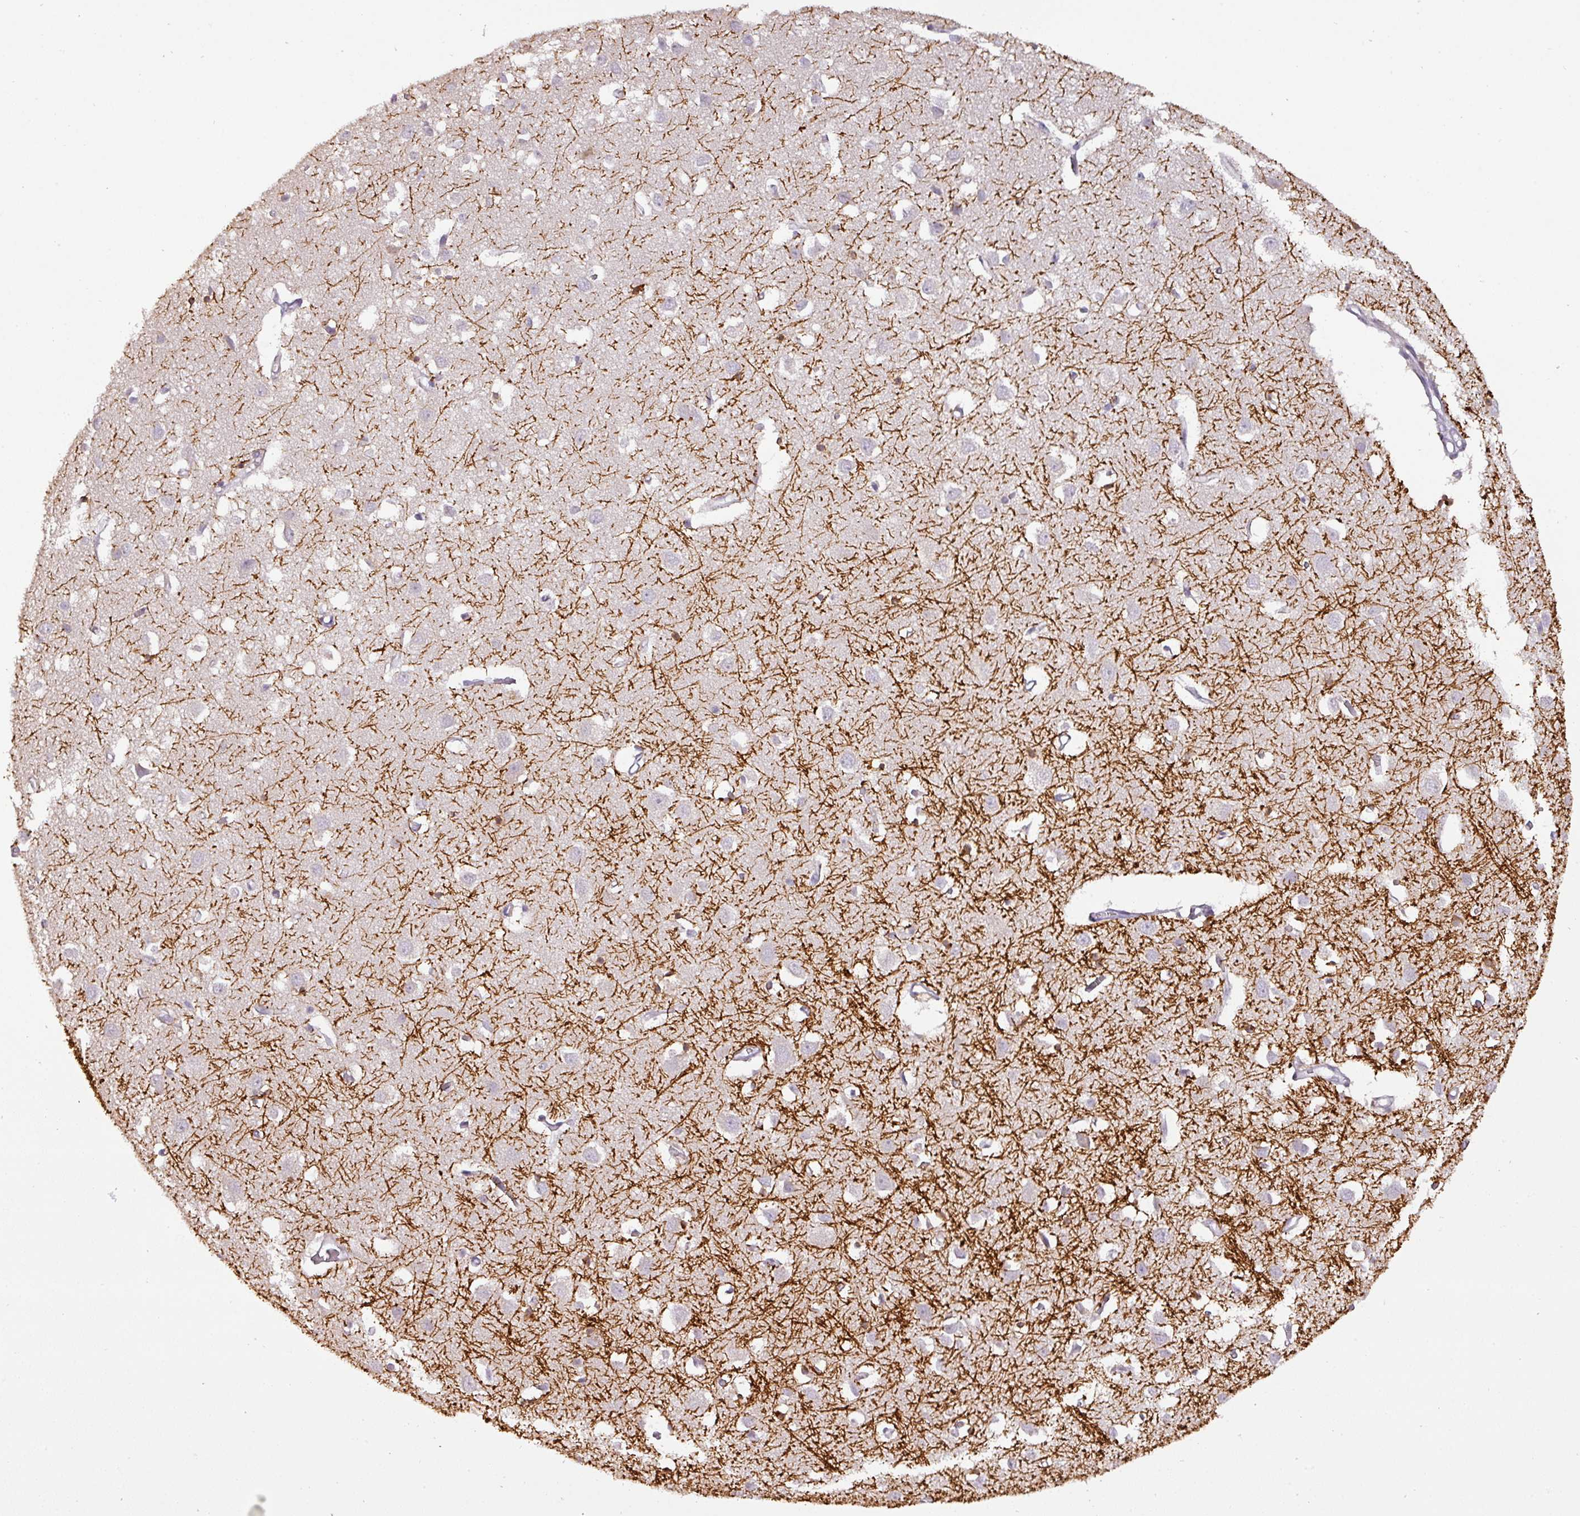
{"staining": {"intensity": "negative", "quantity": "none", "location": "none"}, "tissue": "cerebral cortex", "cell_type": "Endothelial cells", "image_type": "normal", "snomed": [{"axis": "morphology", "description": "Normal tissue, NOS"}, {"axis": "topography", "description": "Cerebral cortex"}], "caption": "A high-resolution micrograph shows immunohistochemistry staining of benign cerebral cortex, which reveals no significant positivity in endothelial cells.", "gene": "DRD5", "patient": {"sex": "female", "age": 64}}